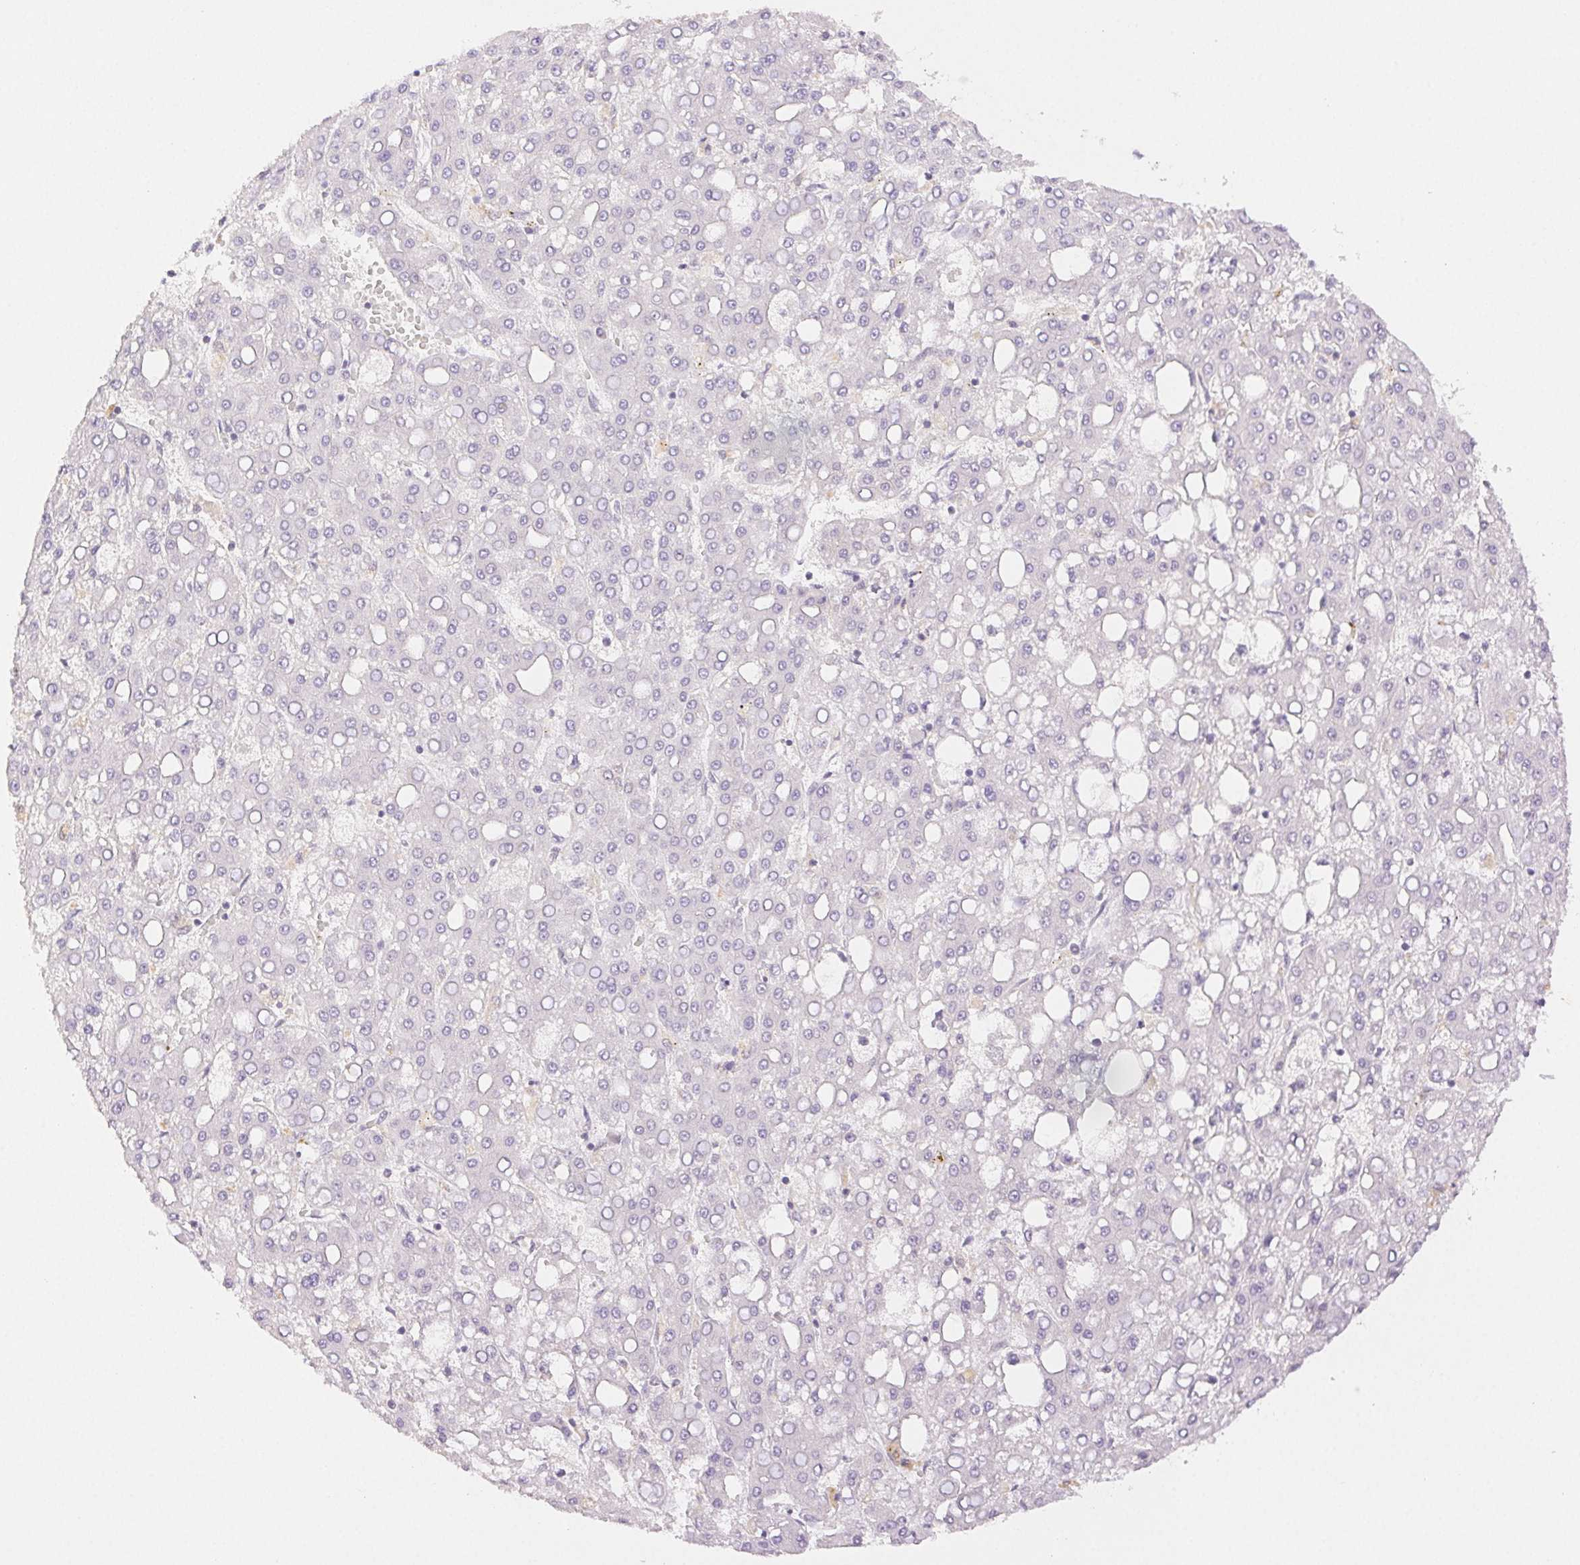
{"staining": {"intensity": "negative", "quantity": "none", "location": "none"}, "tissue": "liver cancer", "cell_type": "Tumor cells", "image_type": "cancer", "snomed": [{"axis": "morphology", "description": "Carcinoma, Hepatocellular, NOS"}, {"axis": "topography", "description": "Liver"}], "caption": "High magnification brightfield microscopy of liver hepatocellular carcinoma stained with DAB (3,3'-diaminobenzidine) (brown) and counterstained with hematoxylin (blue): tumor cells show no significant expression.", "gene": "H2AZ2", "patient": {"sex": "male", "age": 65}}